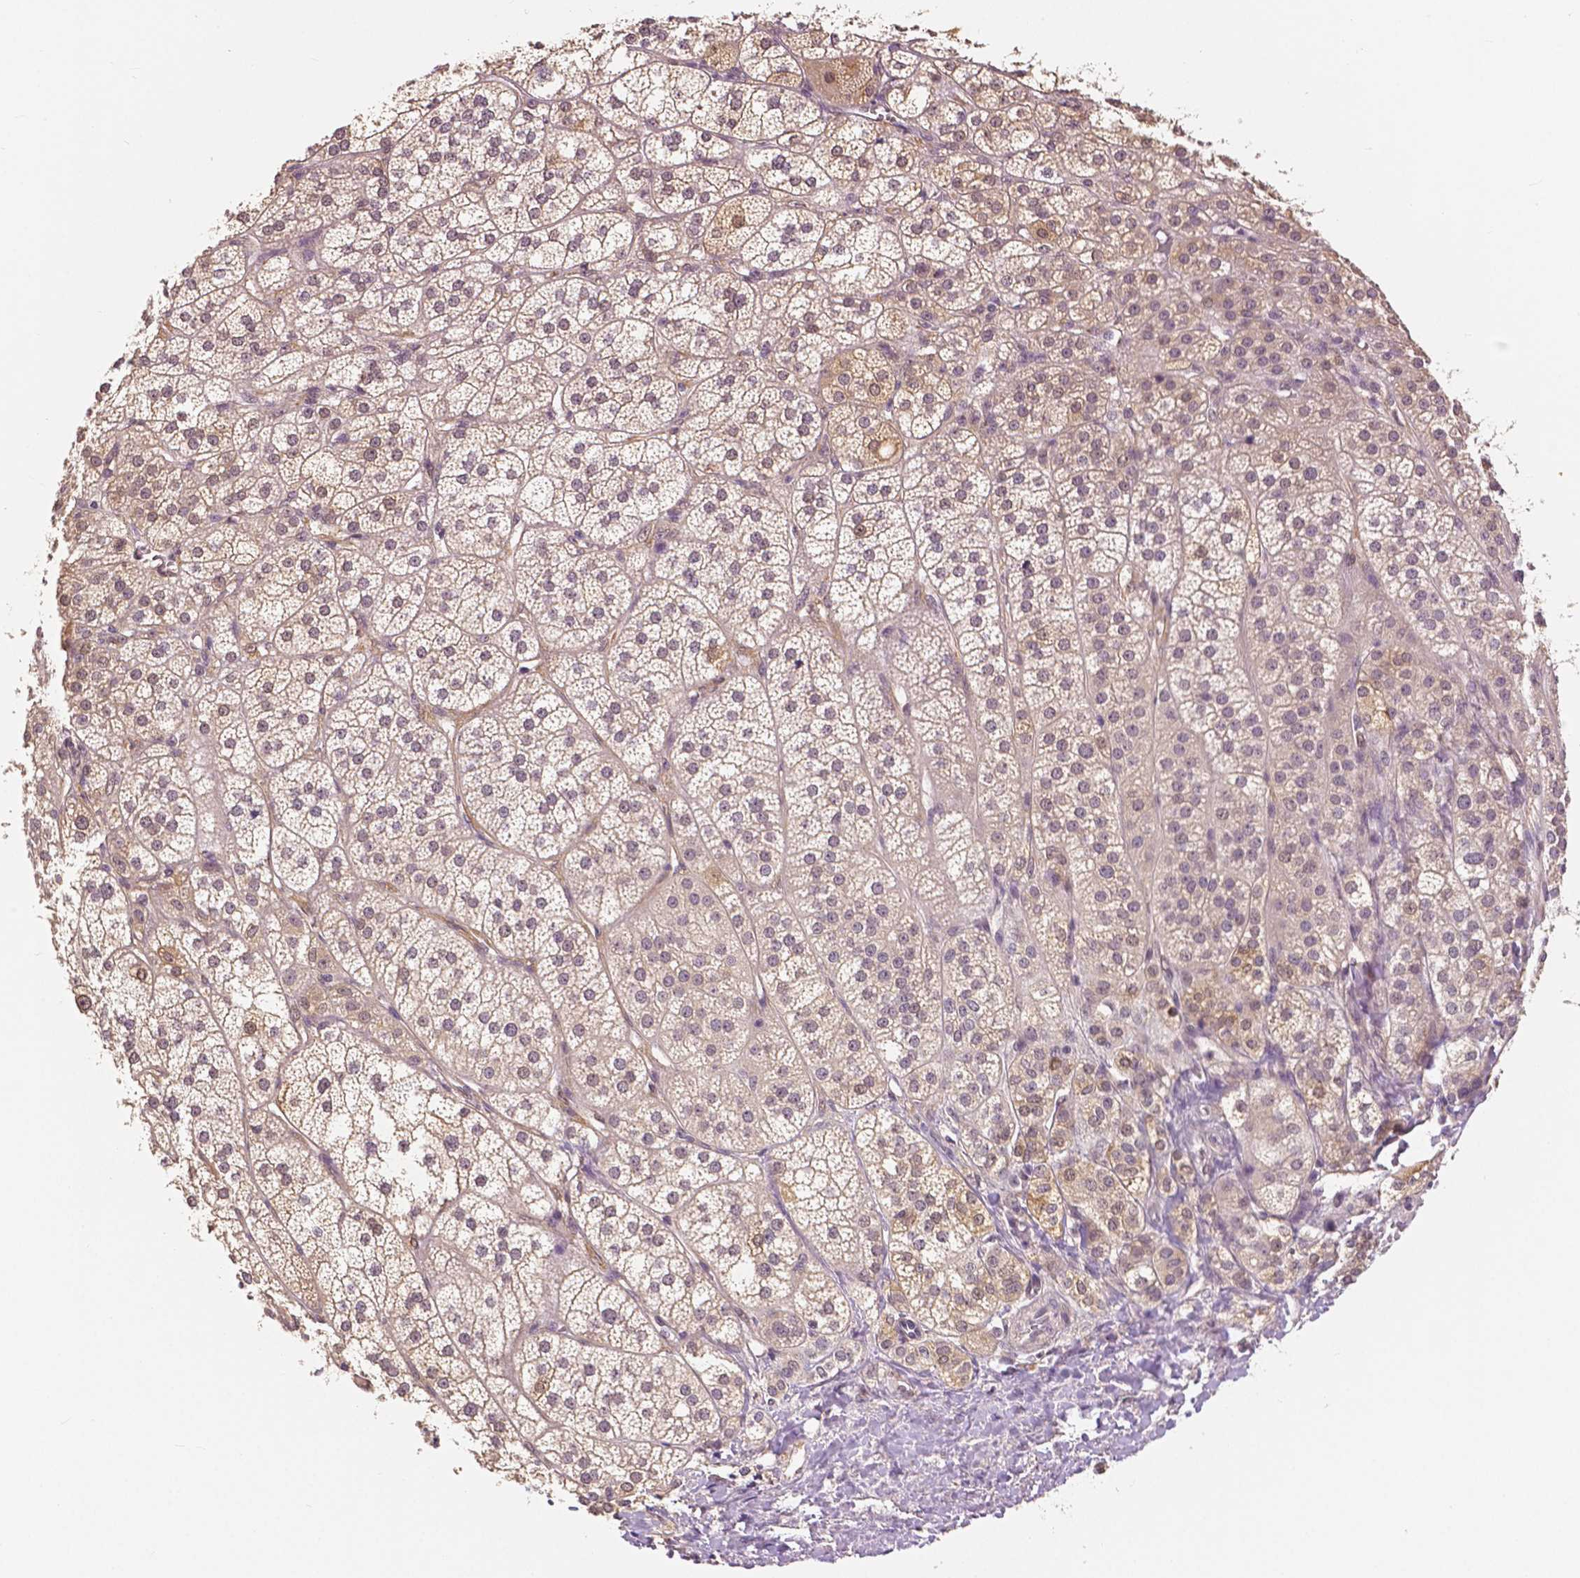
{"staining": {"intensity": "moderate", "quantity": "25%-75%", "location": "cytoplasmic/membranous,nuclear"}, "tissue": "adrenal gland", "cell_type": "Glandular cells", "image_type": "normal", "snomed": [{"axis": "morphology", "description": "Normal tissue, NOS"}, {"axis": "topography", "description": "Adrenal gland"}], "caption": "DAB immunohistochemical staining of normal adrenal gland displays moderate cytoplasmic/membranous,nuclear protein expression in approximately 25%-75% of glandular cells. (IHC, brightfield microscopy, high magnification).", "gene": "MAP1LC3B", "patient": {"sex": "female", "age": 60}}